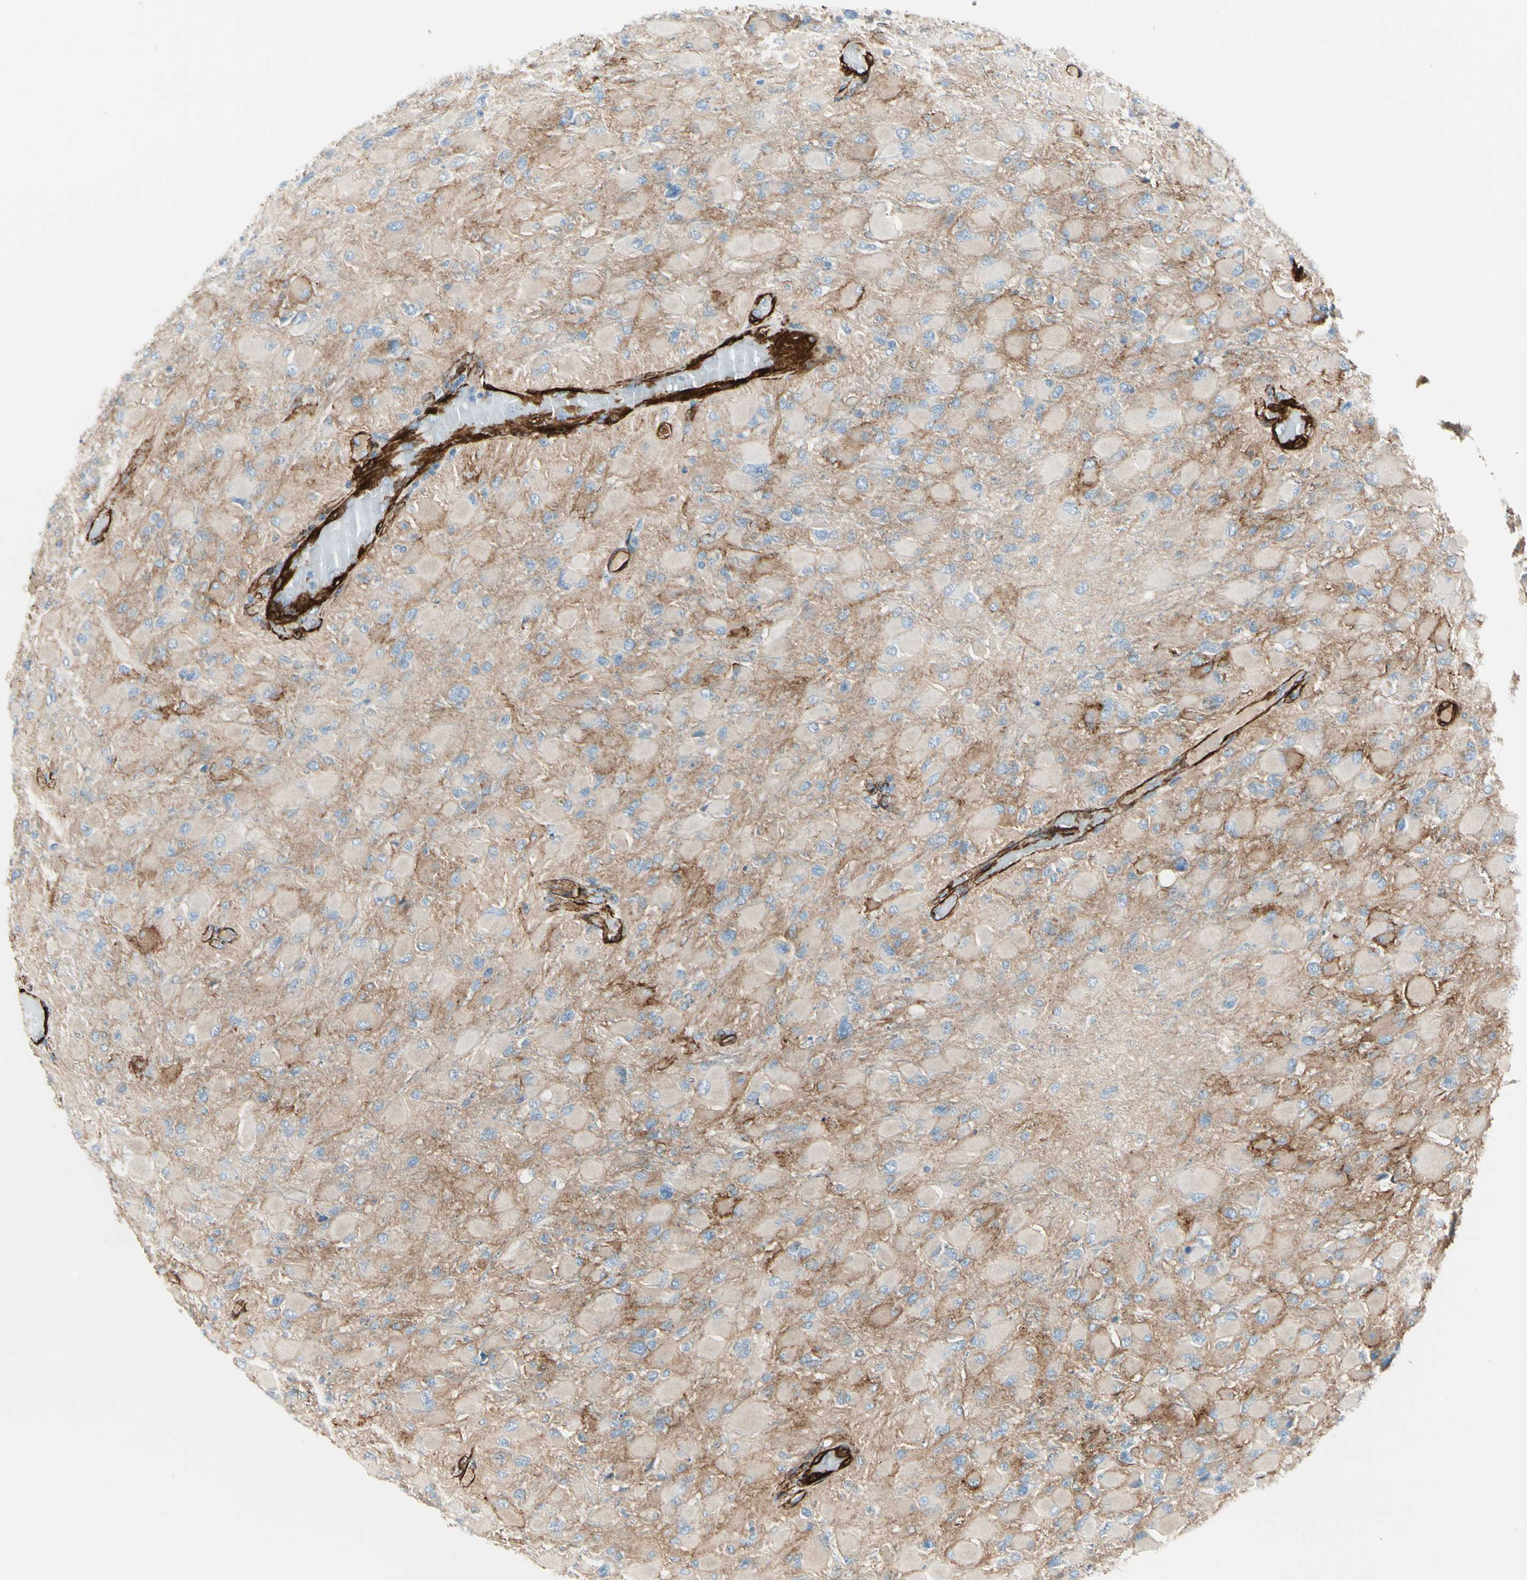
{"staining": {"intensity": "weak", "quantity": "25%-75%", "location": "cytoplasmic/membranous"}, "tissue": "glioma", "cell_type": "Tumor cells", "image_type": "cancer", "snomed": [{"axis": "morphology", "description": "Glioma, malignant, High grade"}, {"axis": "topography", "description": "Cerebral cortex"}], "caption": "Brown immunohistochemical staining in human malignant high-grade glioma demonstrates weak cytoplasmic/membranous positivity in approximately 25%-75% of tumor cells. (Brightfield microscopy of DAB IHC at high magnification).", "gene": "CALD1", "patient": {"sex": "female", "age": 36}}